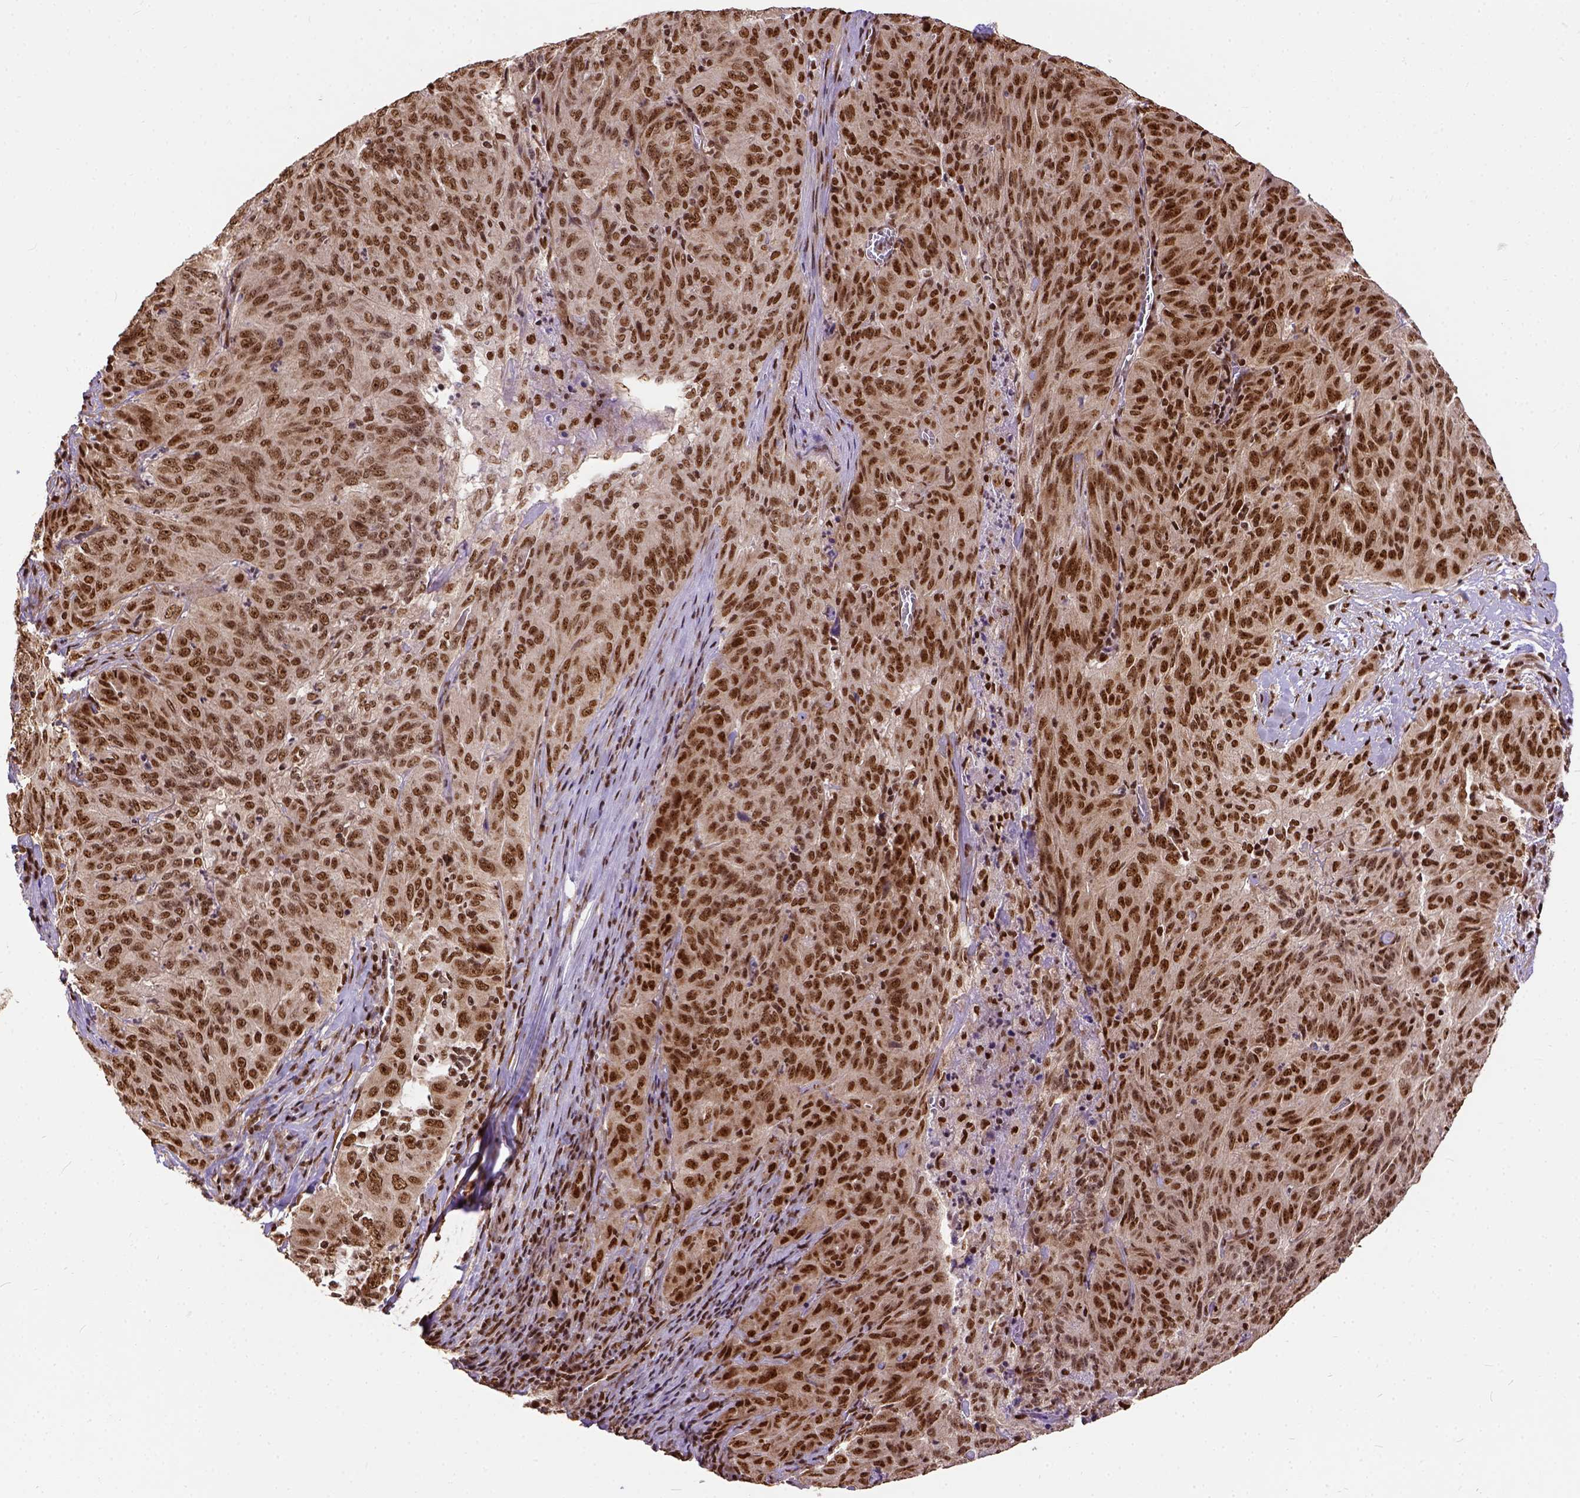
{"staining": {"intensity": "strong", "quantity": ">75%", "location": "nuclear"}, "tissue": "pancreatic cancer", "cell_type": "Tumor cells", "image_type": "cancer", "snomed": [{"axis": "morphology", "description": "Adenocarcinoma, NOS"}, {"axis": "topography", "description": "Pancreas"}], "caption": "Immunohistochemical staining of pancreatic cancer (adenocarcinoma) reveals strong nuclear protein staining in about >75% of tumor cells.", "gene": "NACC1", "patient": {"sex": "male", "age": 63}}